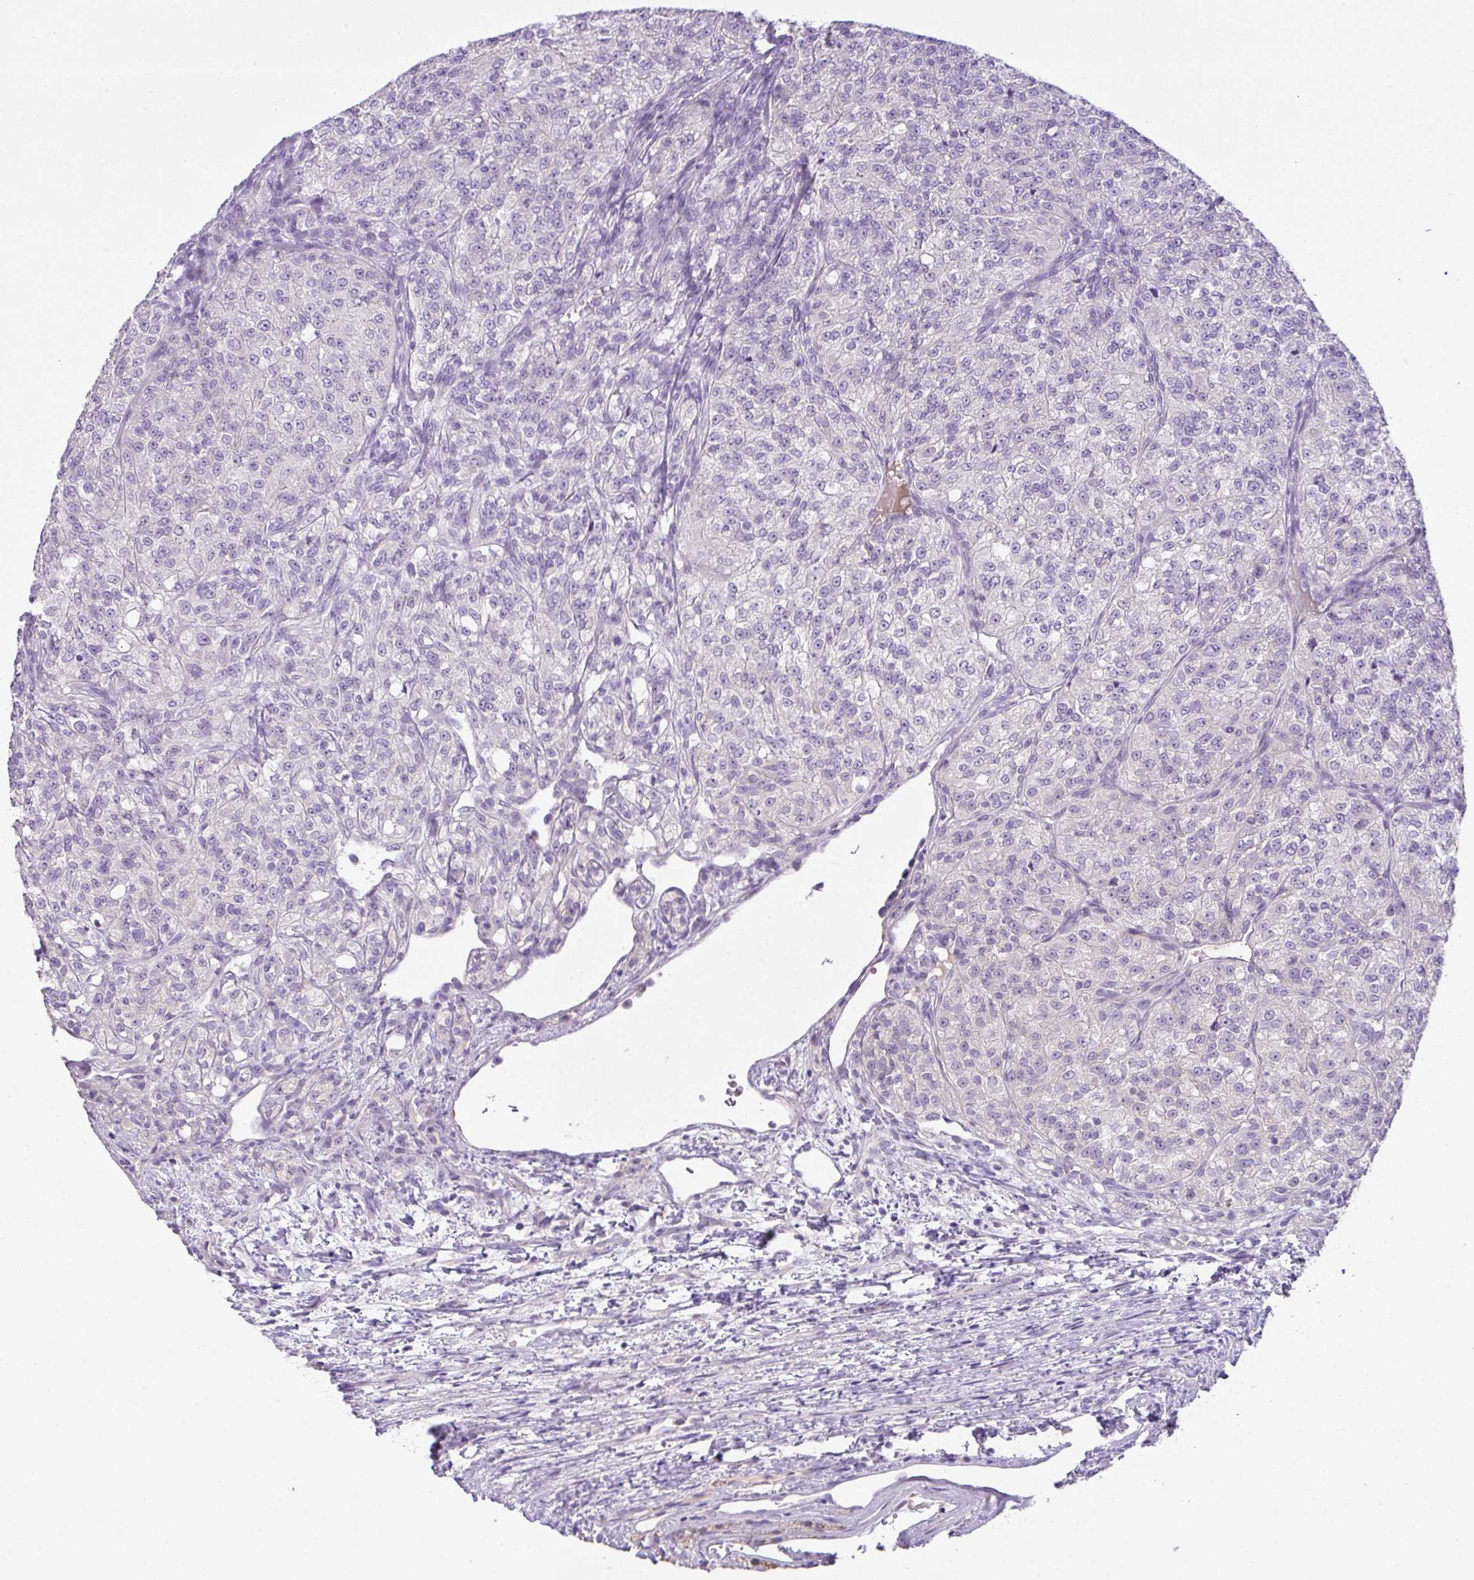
{"staining": {"intensity": "negative", "quantity": "none", "location": "none"}, "tissue": "renal cancer", "cell_type": "Tumor cells", "image_type": "cancer", "snomed": [{"axis": "morphology", "description": "Adenocarcinoma, NOS"}, {"axis": "topography", "description": "Kidney"}], "caption": "Tumor cells are negative for protein expression in human renal cancer (adenocarcinoma).", "gene": "CMPK1", "patient": {"sex": "female", "age": 63}}